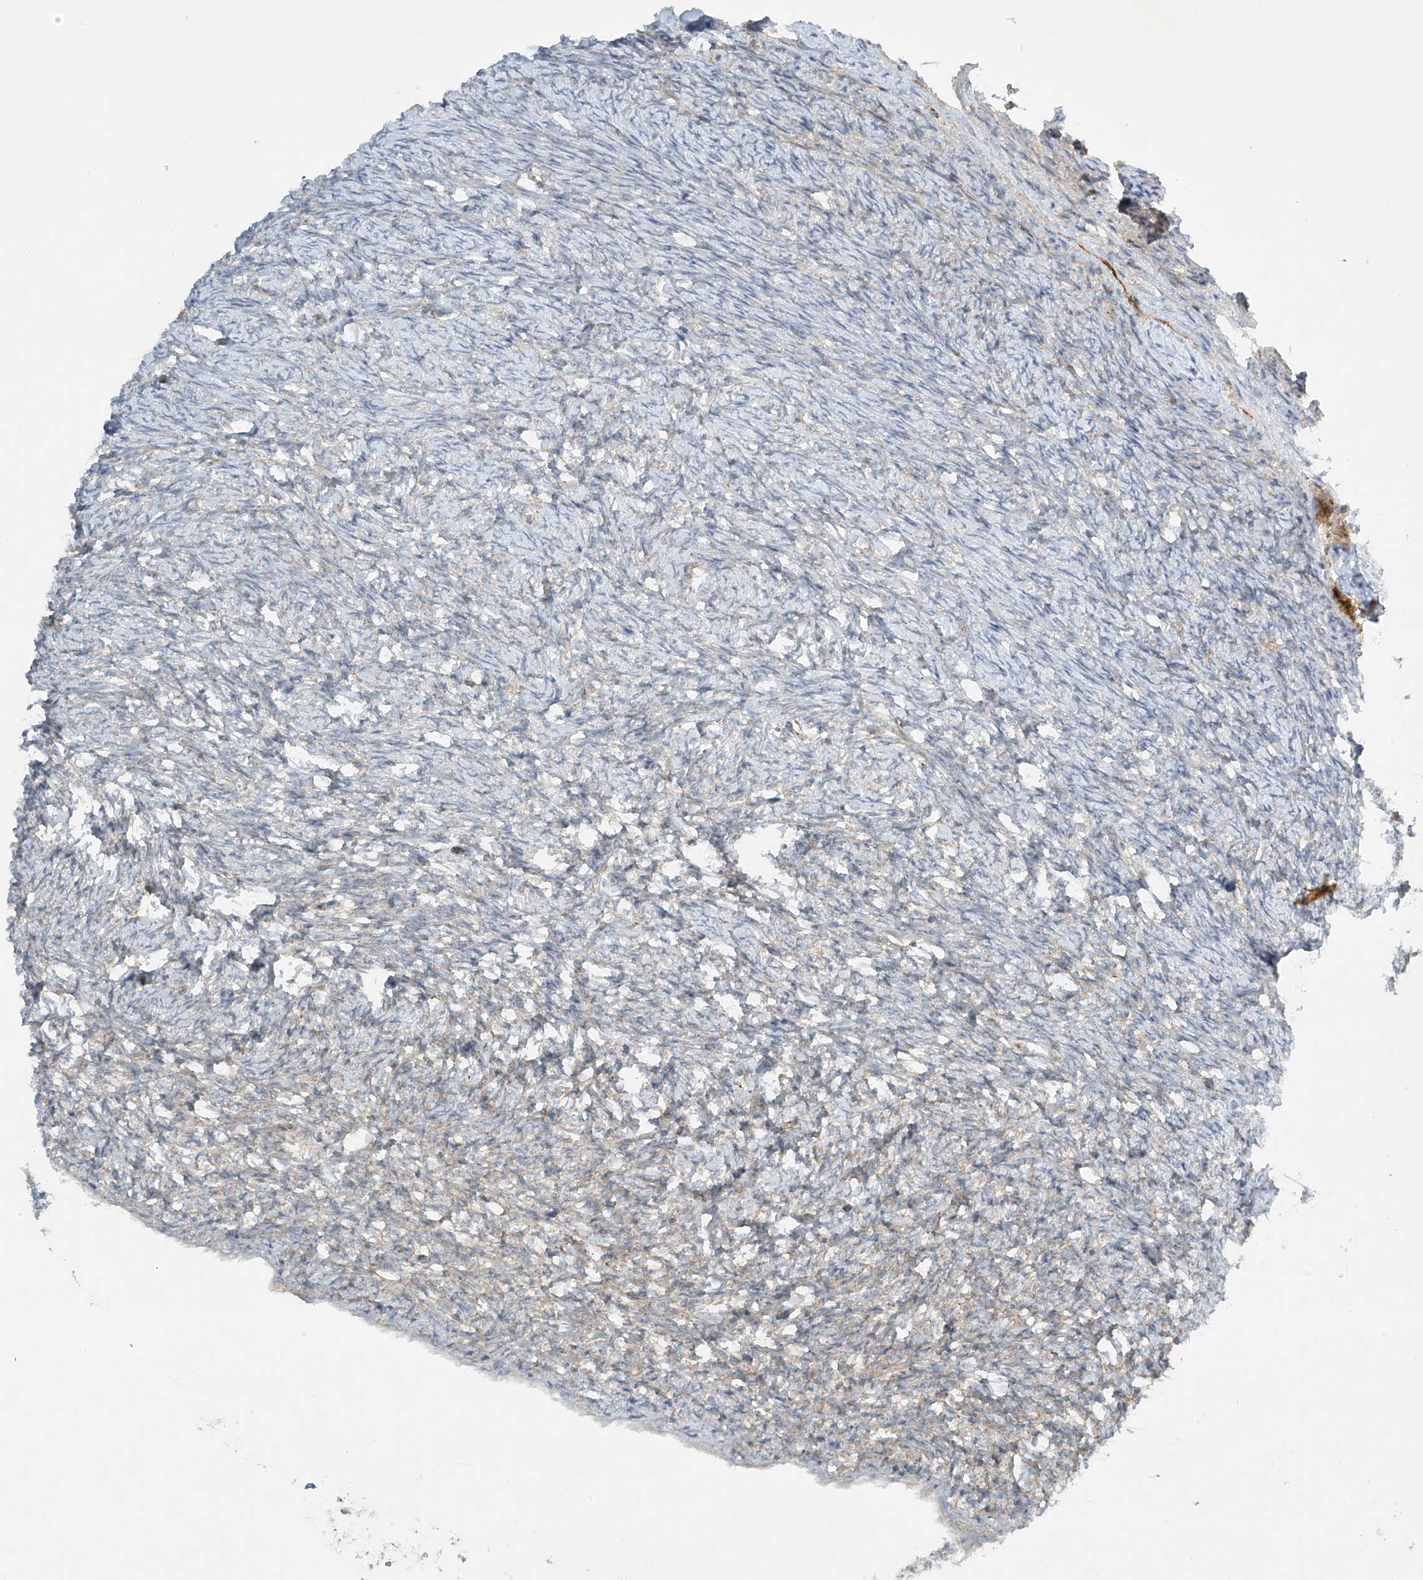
{"staining": {"intensity": "moderate", "quantity": ">75%", "location": "cytoplasmic/membranous"}, "tissue": "ovary", "cell_type": "Follicle cells", "image_type": "normal", "snomed": [{"axis": "morphology", "description": "Normal tissue, NOS"}, {"axis": "morphology", "description": "Cyst, NOS"}, {"axis": "topography", "description": "Ovary"}], "caption": "Approximately >75% of follicle cells in unremarkable ovary display moderate cytoplasmic/membranous protein expression as visualized by brown immunohistochemical staining.", "gene": "SMDT1", "patient": {"sex": "female", "age": 33}}